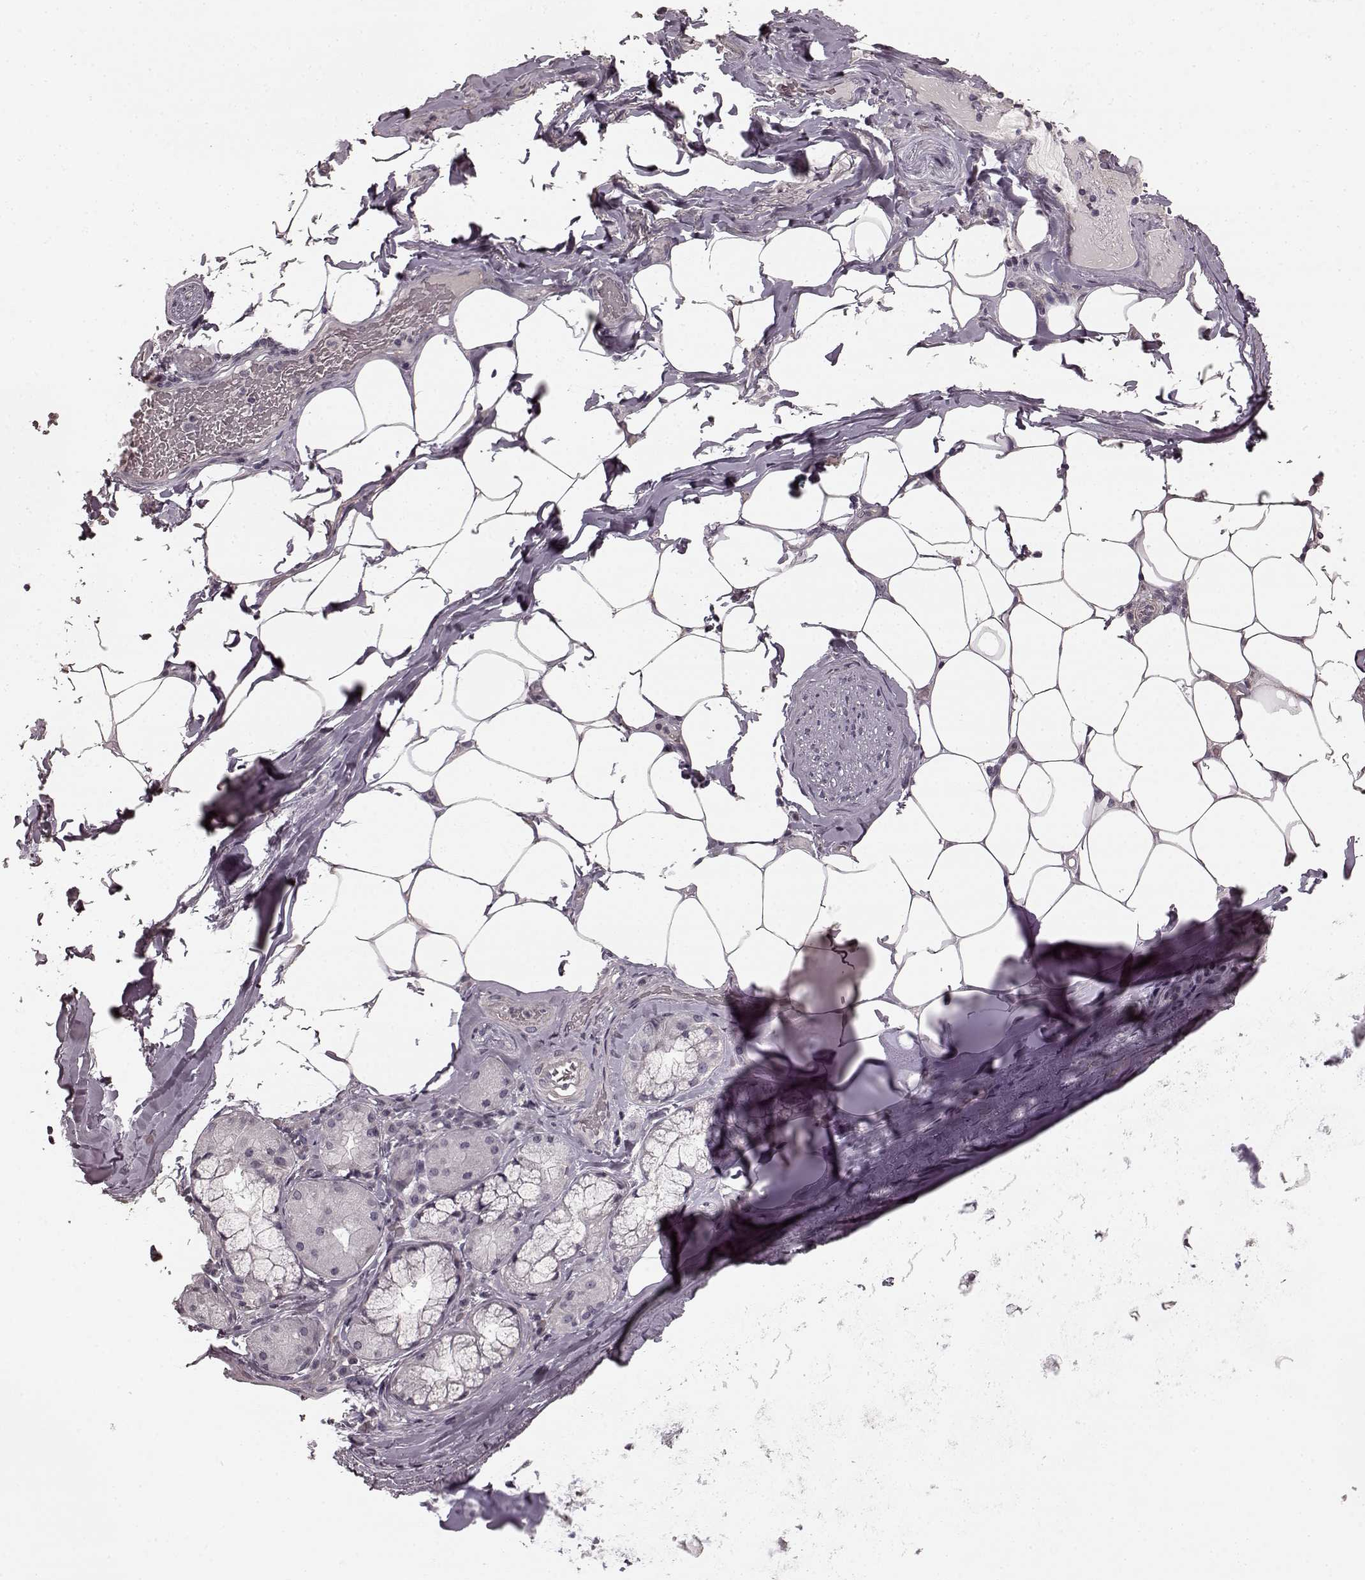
{"staining": {"intensity": "negative", "quantity": "none", "location": "none"}, "tissue": "adipose tissue", "cell_type": "Adipocytes", "image_type": "normal", "snomed": [{"axis": "morphology", "description": "Normal tissue, NOS"}, {"axis": "topography", "description": "Bronchus"}, {"axis": "topography", "description": "Lung"}], "caption": "DAB (3,3'-diaminobenzidine) immunohistochemical staining of unremarkable adipose tissue reveals no significant positivity in adipocytes.", "gene": "PRKCE", "patient": {"sex": "female", "age": 57}}